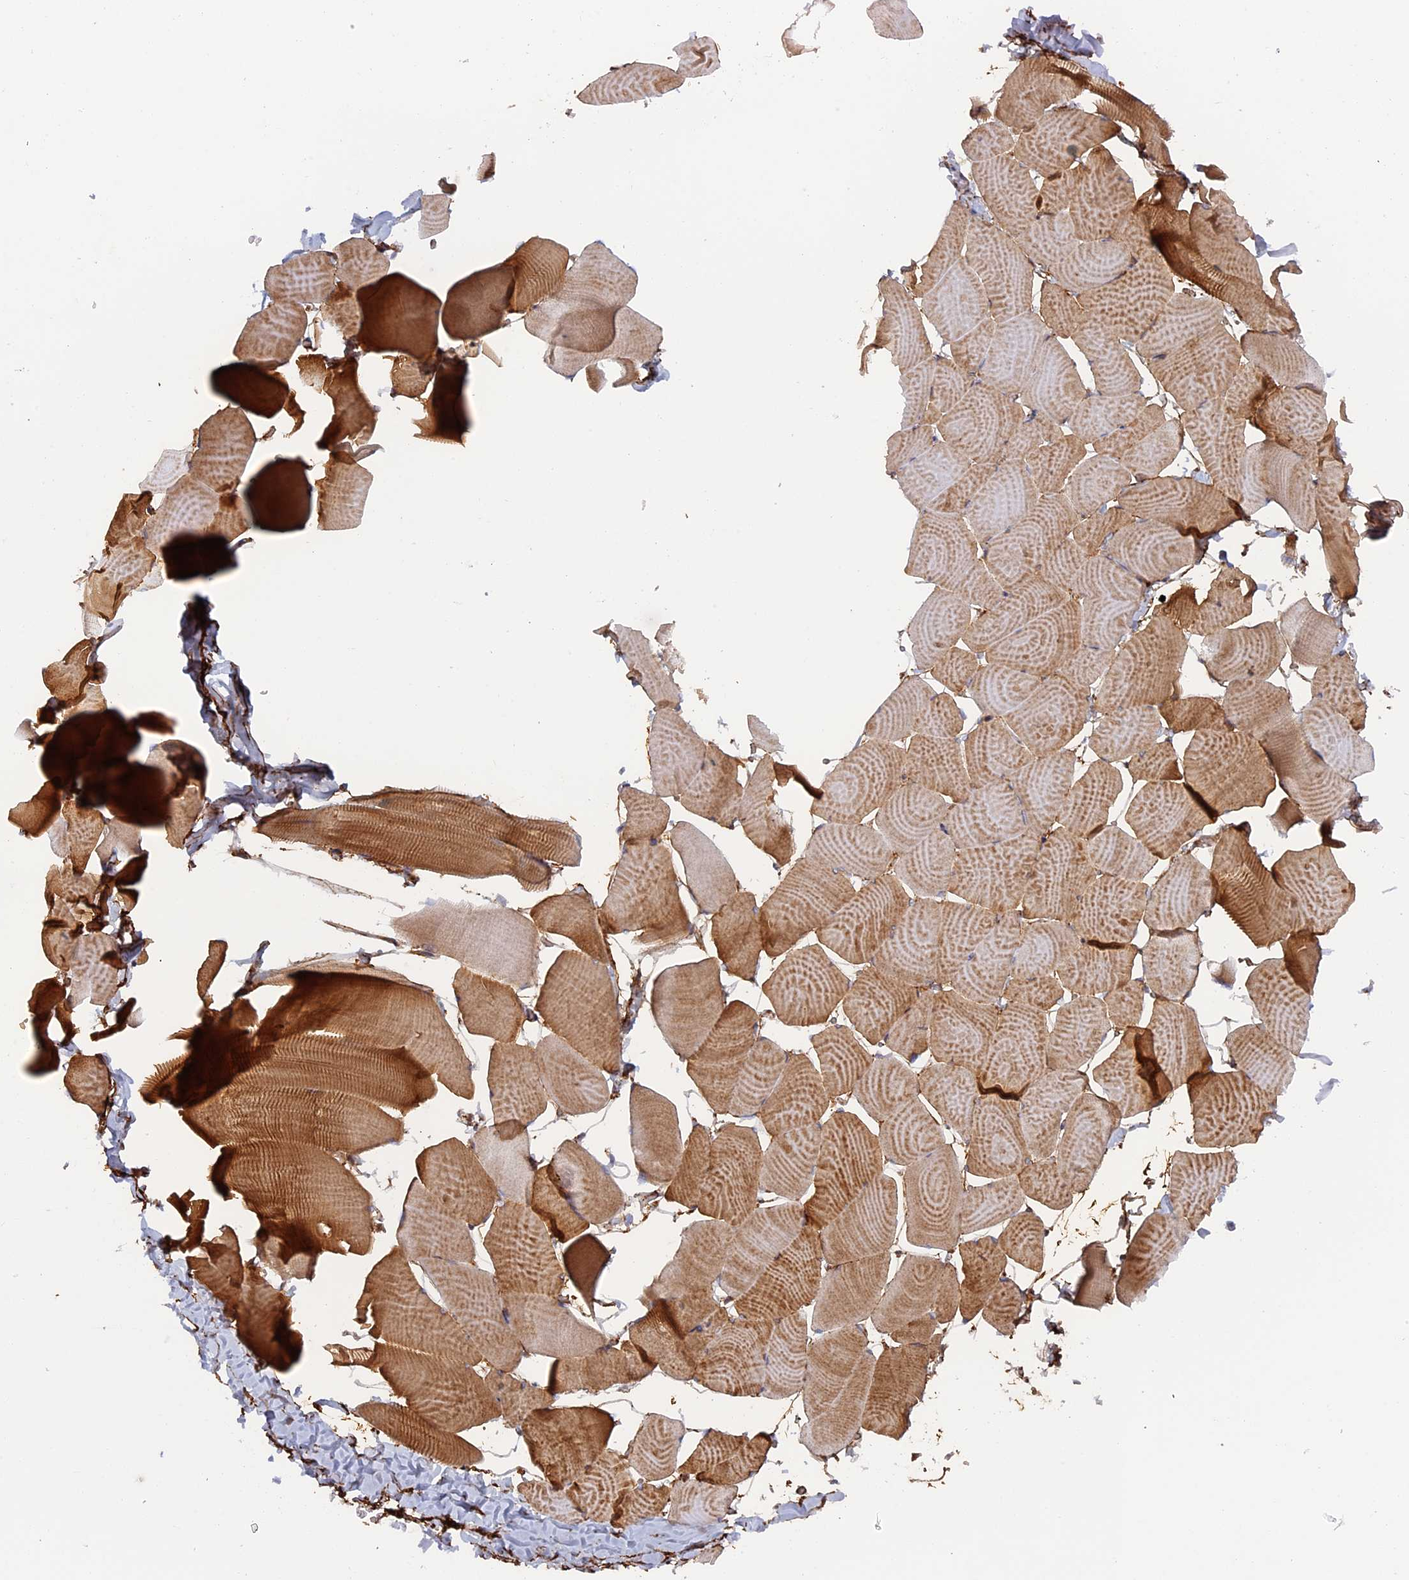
{"staining": {"intensity": "strong", "quantity": "25%-75%", "location": "cytoplasmic/membranous"}, "tissue": "skeletal muscle", "cell_type": "Myocytes", "image_type": "normal", "snomed": [{"axis": "morphology", "description": "Normal tissue, NOS"}, {"axis": "topography", "description": "Skeletal muscle"}], "caption": "Skeletal muscle stained with a brown dye exhibits strong cytoplasmic/membranous positive staining in approximately 25%-75% of myocytes.", "gene": "TMEM196", "patient": {"sex": "male", "age": 25}}